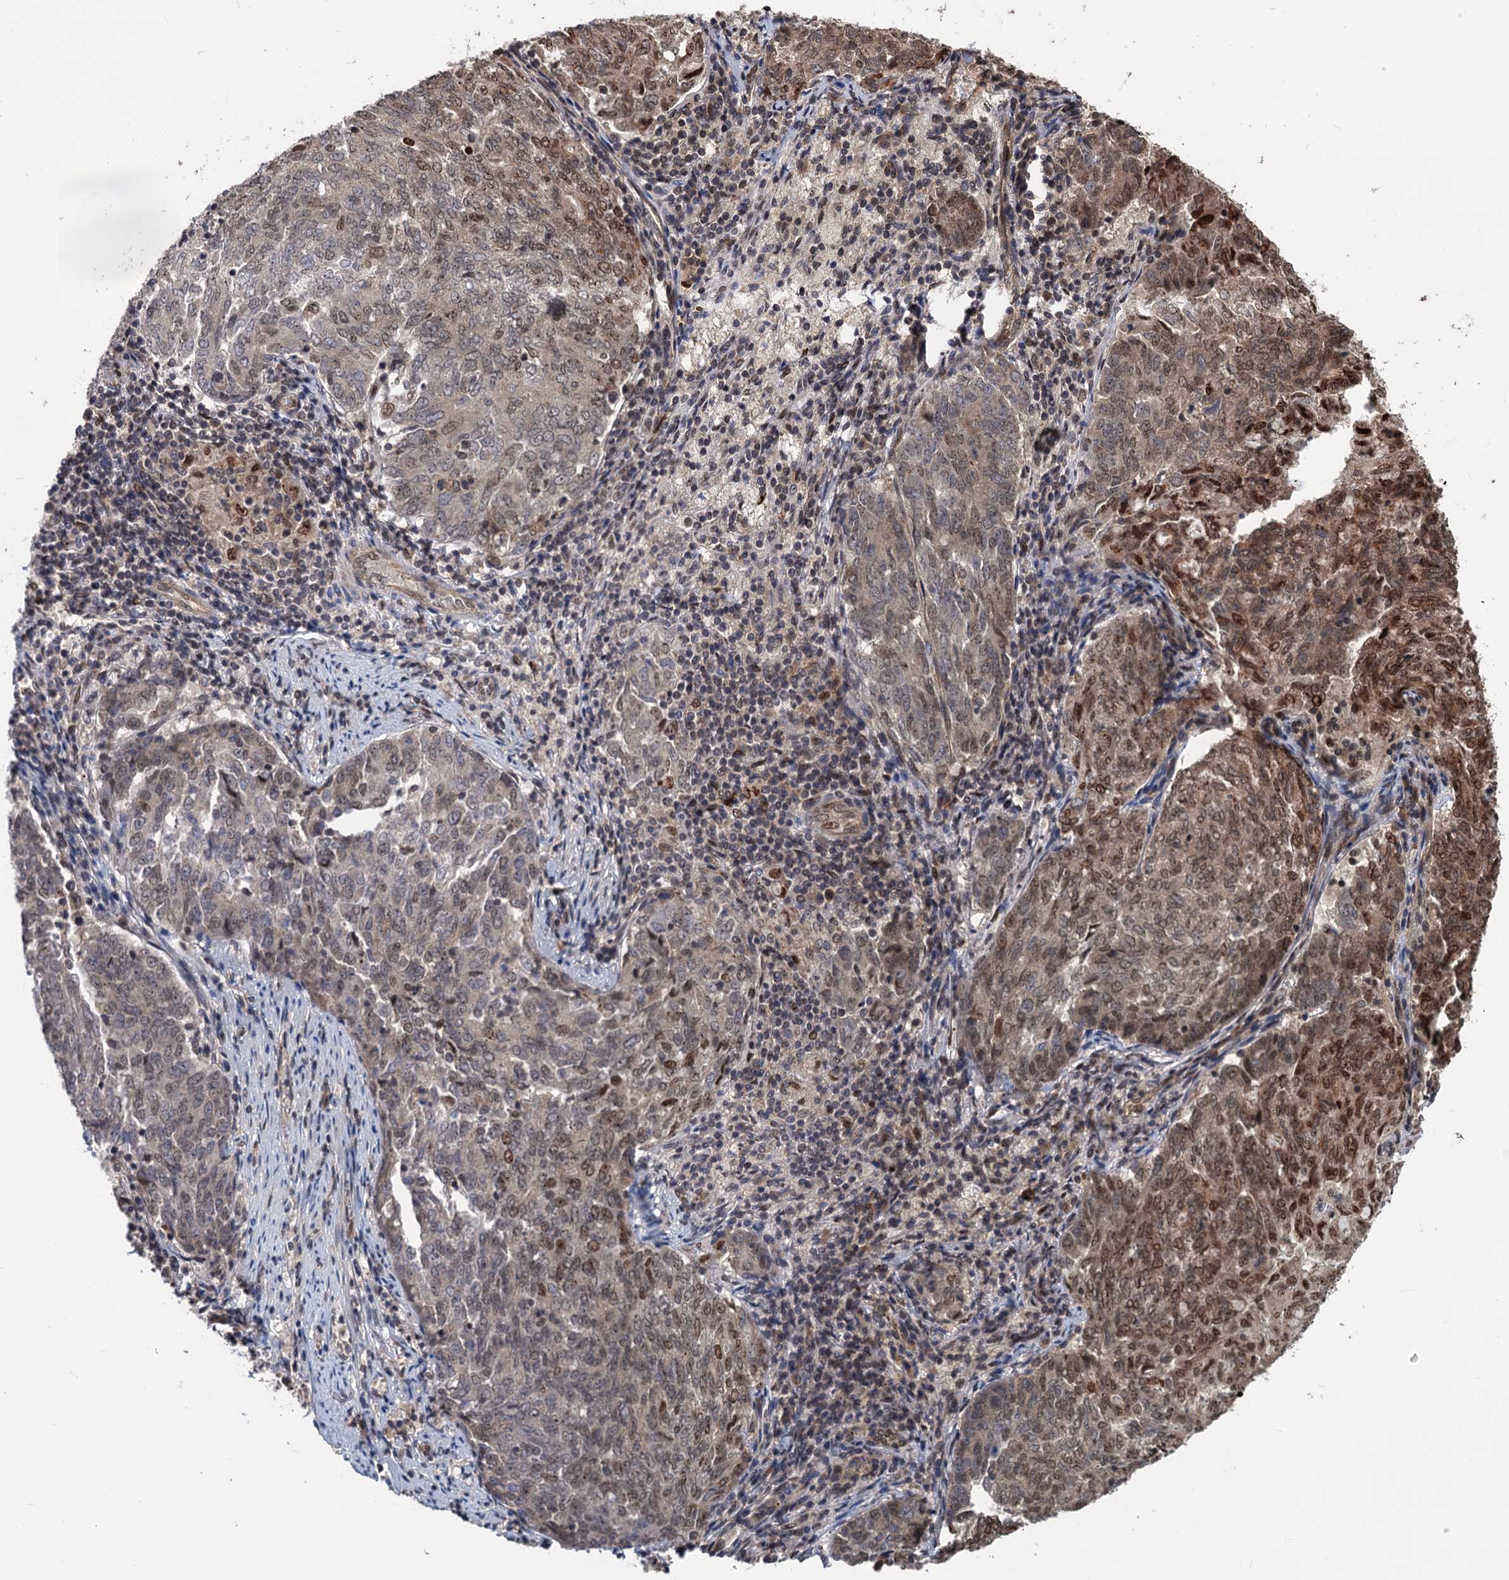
{"staining": {"intensity": "moderate", "quantity": "25%-75%", "location": "nuclear"}, "tissue": "endometrial cancer", "cell_type": "Tumor cells", "image_type": "cancer", "snomed": [{"axis": "morphology", "description": "Adenocarcinoma, NOS"}, {"axis": "topography", "description": "Endometrium"}], "caption": "Immunohistochemistry (IHC) staining of endometrial cancer, which exhibits medium levels of moderate nuclear positivity in approximately 25%-75% of tumor cells indicating moderate nuclear protein expression. The staining was performed using DAB (brown) for protein detection and nuclei were counterstained in hematoxylin (blue).", "gene": "RASSF4", "patient": {"sex": "female", "age": 80}}